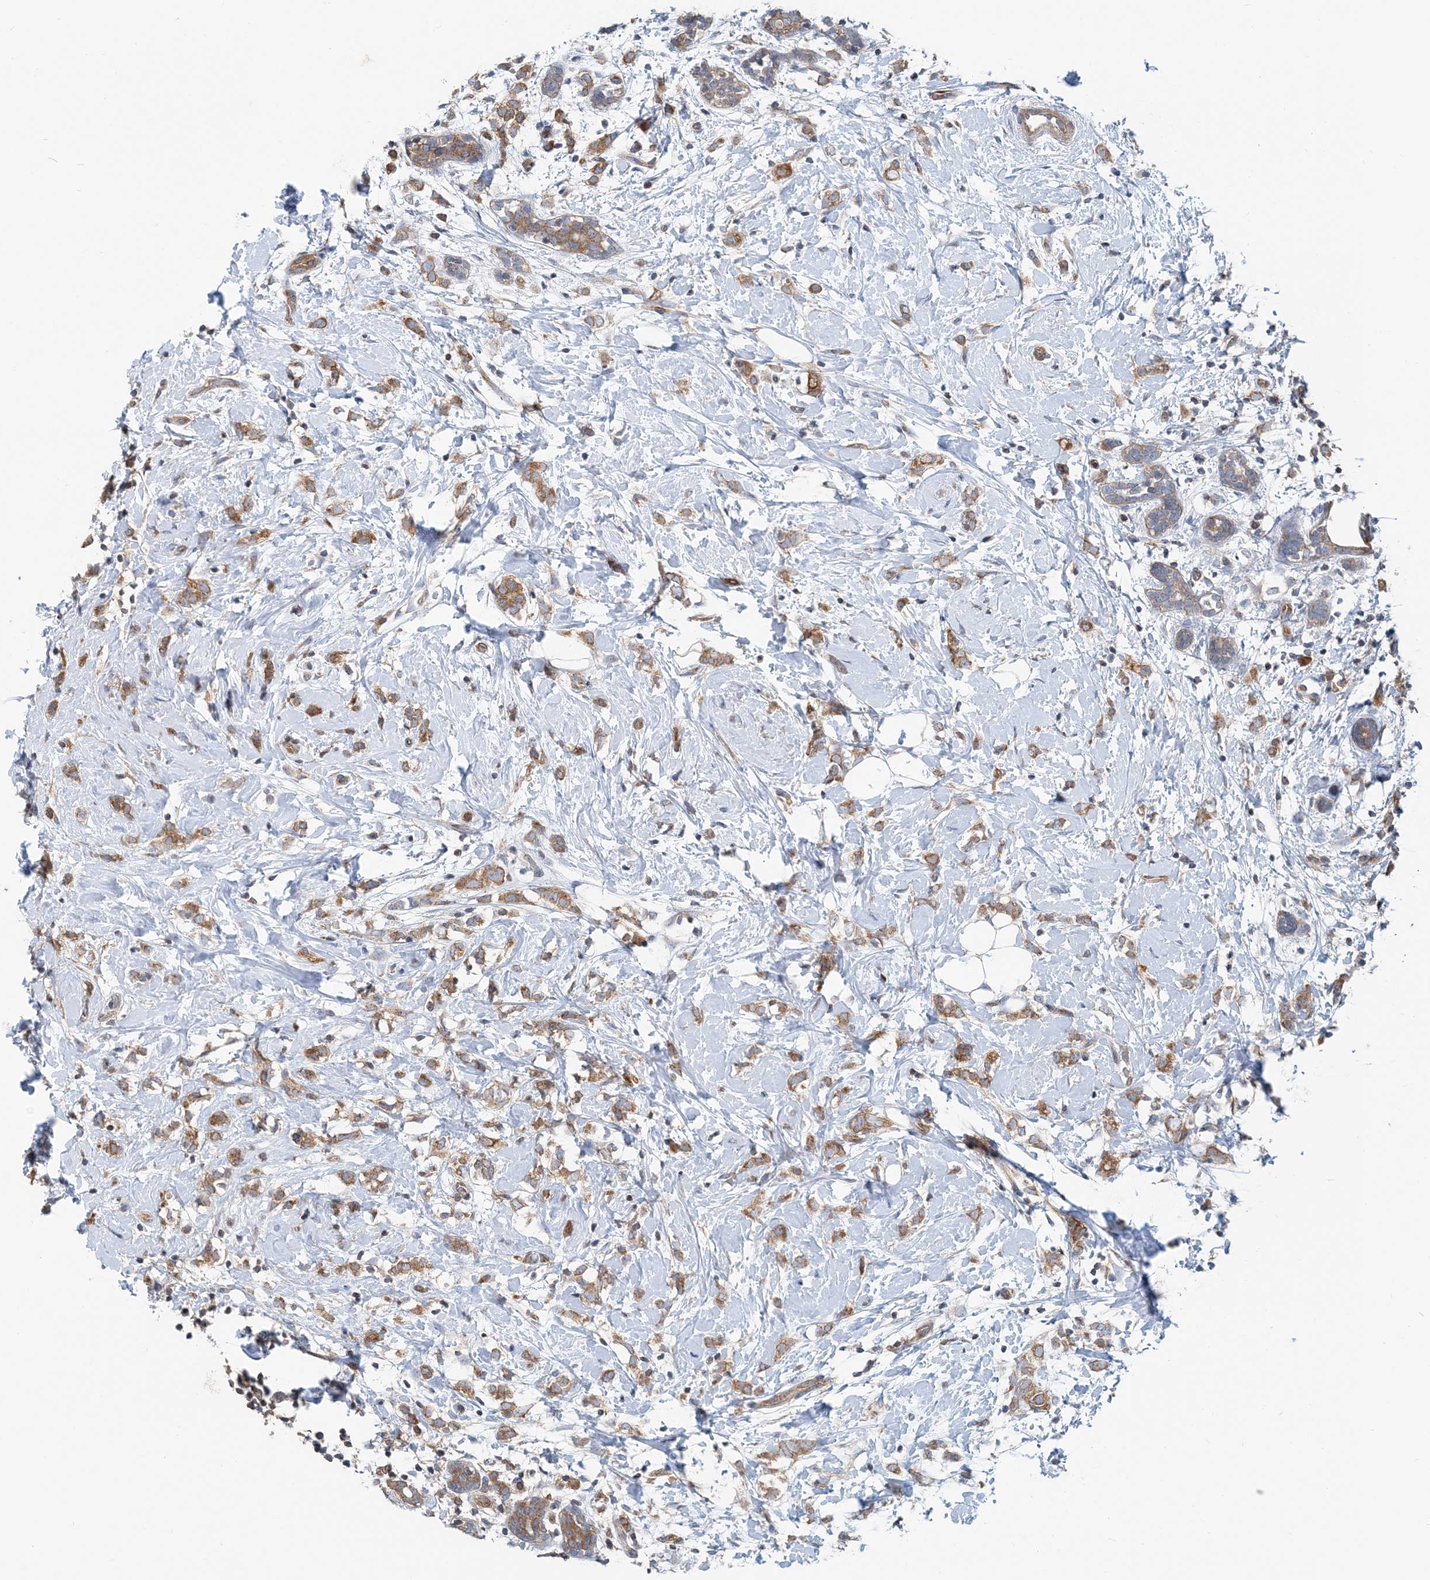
{"staining": {"intensity": "moderate", "quantity": ">75%", "location": "cytoplasmic/membranous"}, "tissue": "breast cancer", "cell_type": "Tumor cells", "image_type": "cancer", "snomed": [{"axis": "morphology", "description": "Normal tissue, NOS"}, {"axis": "morphology", "description": "Lobular carcinoma"}, {"axis": "topography", "description": "Breast"}], "caption": "Immunohistochemical staining of breast cancer (lobular carcinoma) shows moderate cytoplasmic/membranous protein staining in approximately >75% of tumor cells.", "gene": "MOB4", "patient": {"sex": "female", "age": 47}}